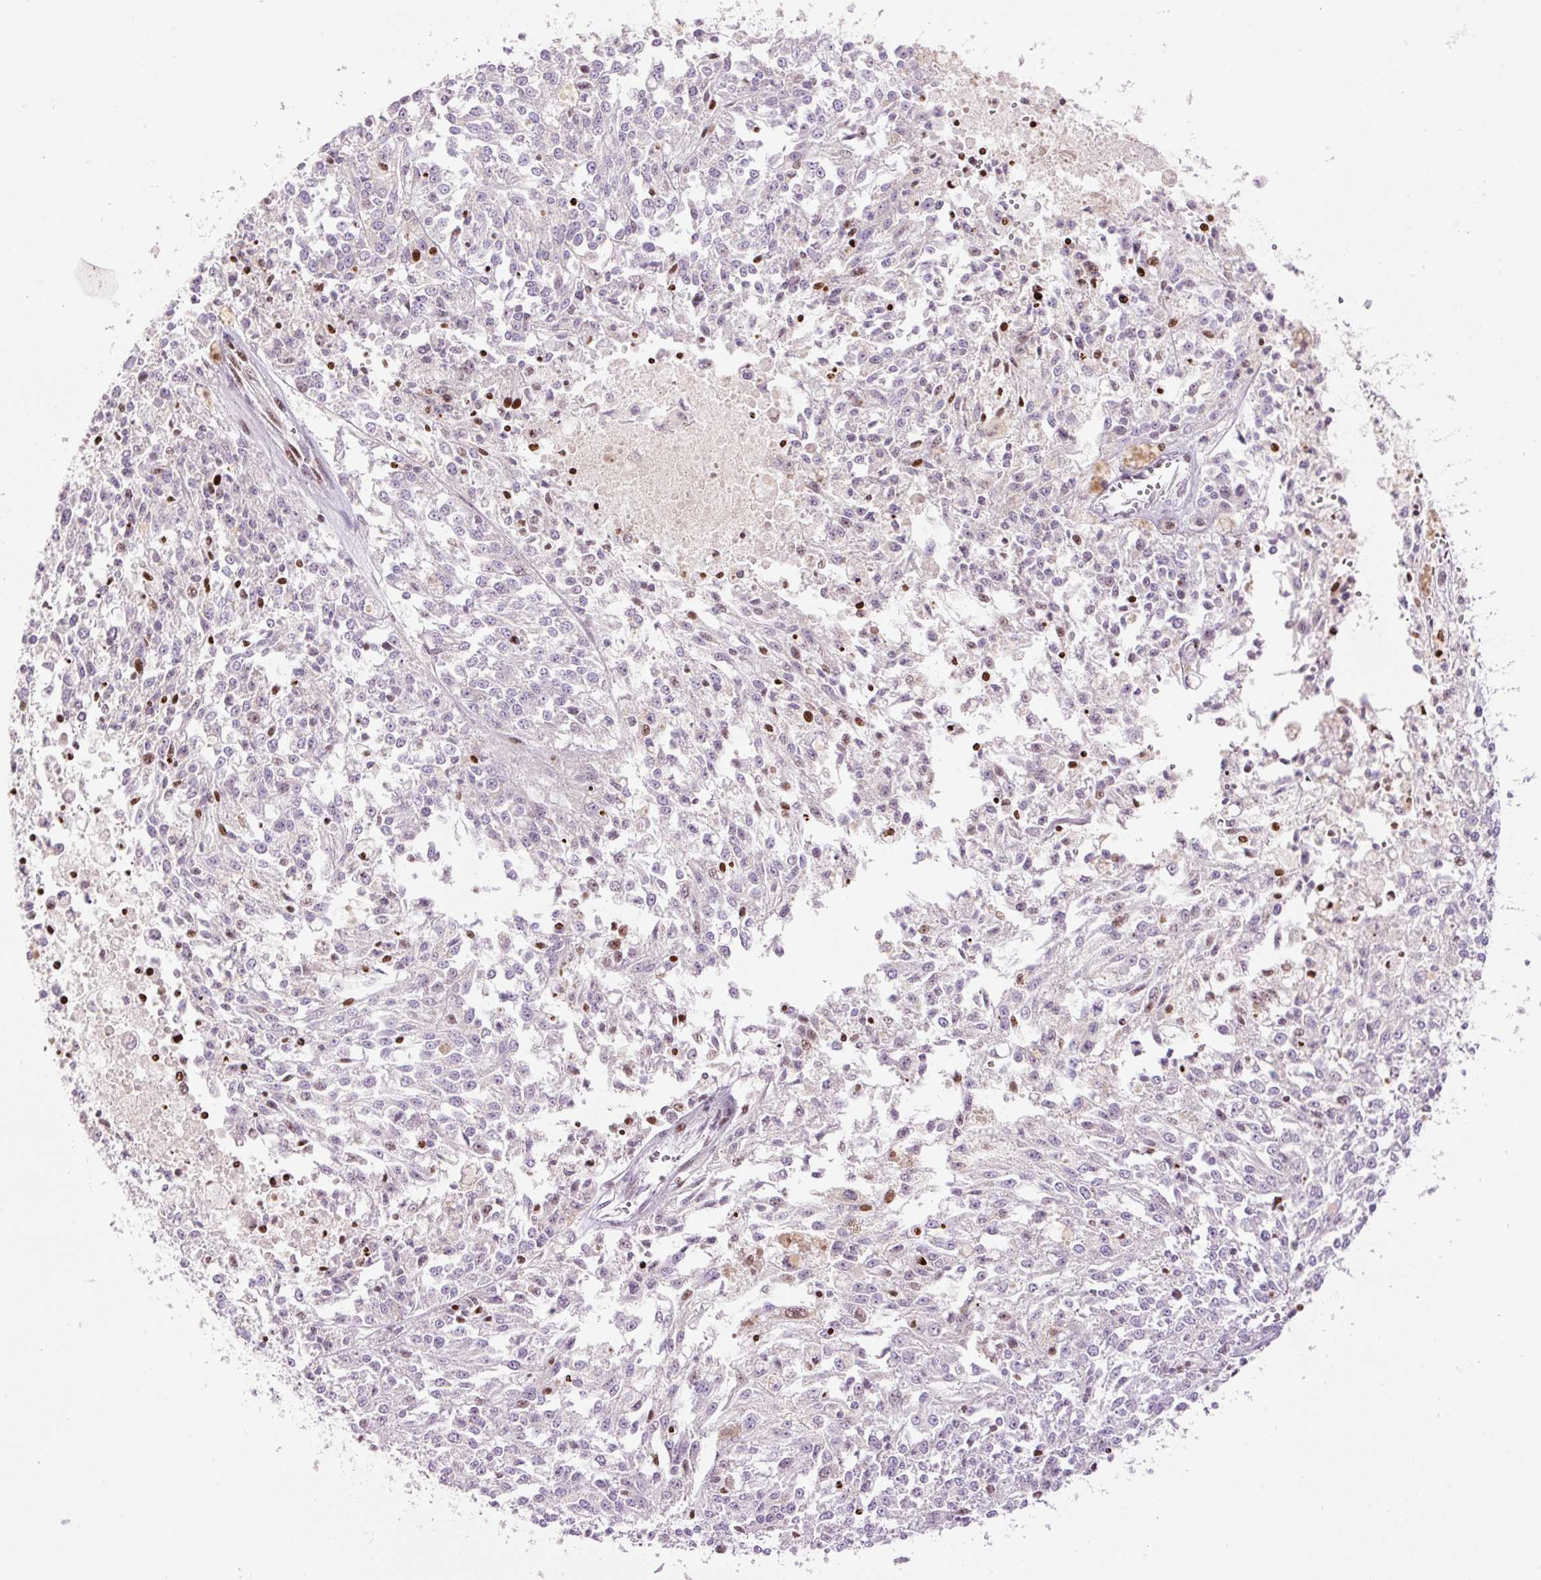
{"staining": {"intensity": "moderate", "quantity": "<25%", "location": "nuclear"}, "tissue": "melanoma", "cell_type": "Tumor cells", "image_type": "cancer", "snomed": [{"axis": "morphology", "description": "Malignant melanoma, NOS"}, {"axis": "topography", "description": "Skin"}], "caption": "This image displays melanoma stained with immunohistochemistry to label a protein in brown. The nuclear of tumor cells show moderate positivity for the protein. Nuclei are counter-stained blue.", "gene": "TMEM177", "patient": {"sex": "female", "age": 64}}